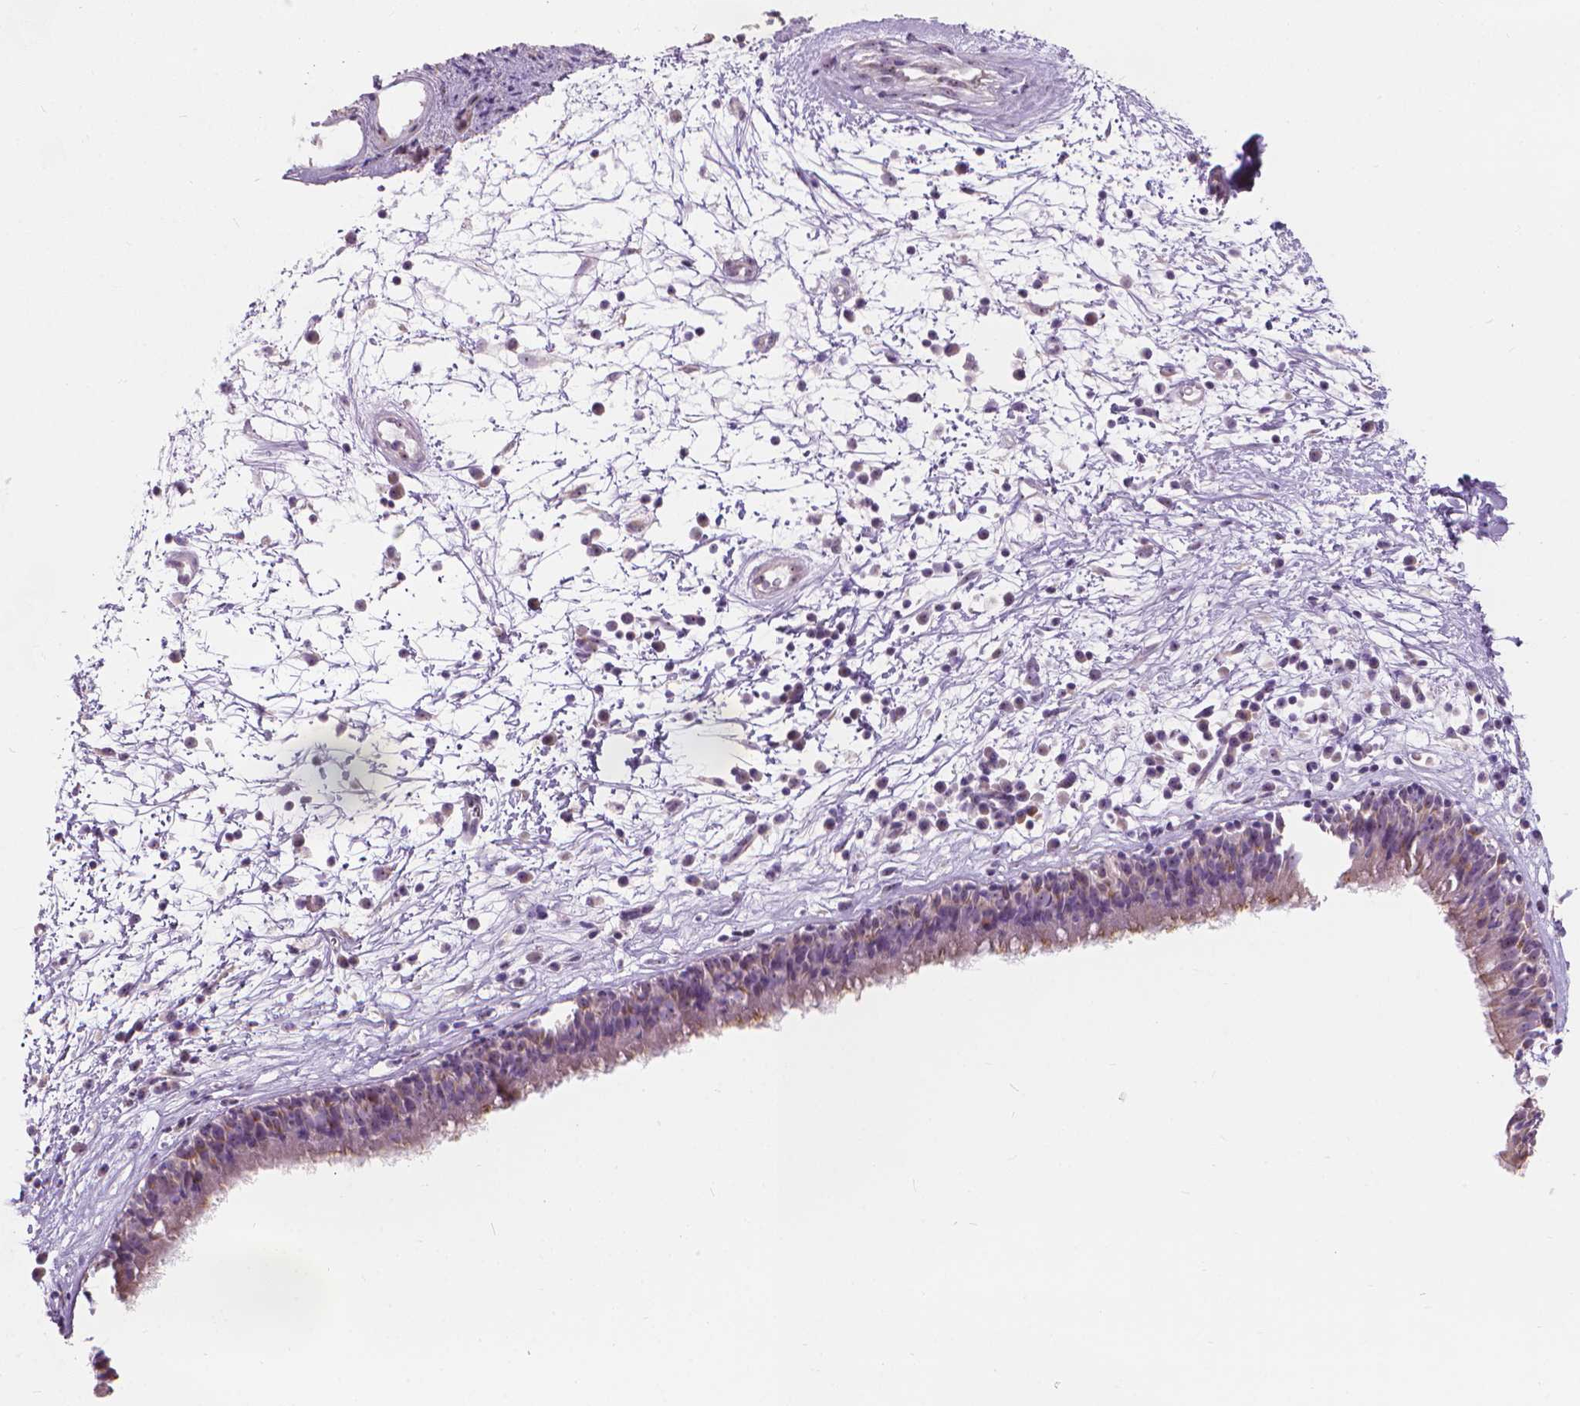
{"staining": {"intensity": "negative", "quantity": "none", "location": "none"}, "tissue": "nasopharynx", "cell_type": "Respiratory epithelial cells", "image_type": "normal", "snomed": [{"axis": "morphology", "description": "Normal tissue, NOS"}, {"axis": "topography", "description": "Nasopharynx"}], "caption": "DAB immunohistochemical staining of unremarkable nasopharynx shows no significant staining in respiratory epithelial cells.", "gene": "GPRC5A", "patient": {"sex": "male", "age": 24}}